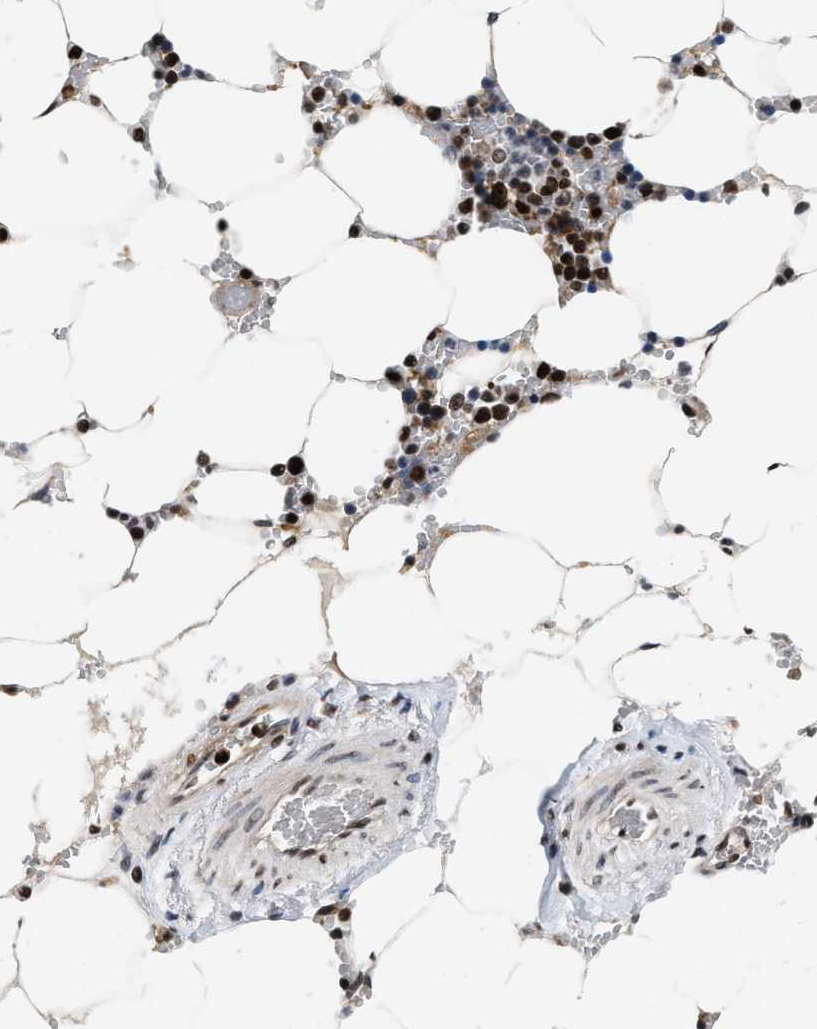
{"staining": {"intensity": "strong", "quantity": "25%-75%", "location": "nuclear"}, "tissue": "bone marrow", "cell_type": "Hematopoietic cells", "image_type": "normal", "snomed": [{"axis": "morphology", "description": "Normal tissue, NOS"}, {"axis": "topography", "description": "Bone marrow"}], "caption": "Immunohistochemical staining of unremarkable human bone marrow displays 25%-75% levels of strong nuclear protein positivity in about 25%-75% of hematopoietic cells.", "gene": "SUPT16H", "patient": {"sex": "male", "age": 70}}